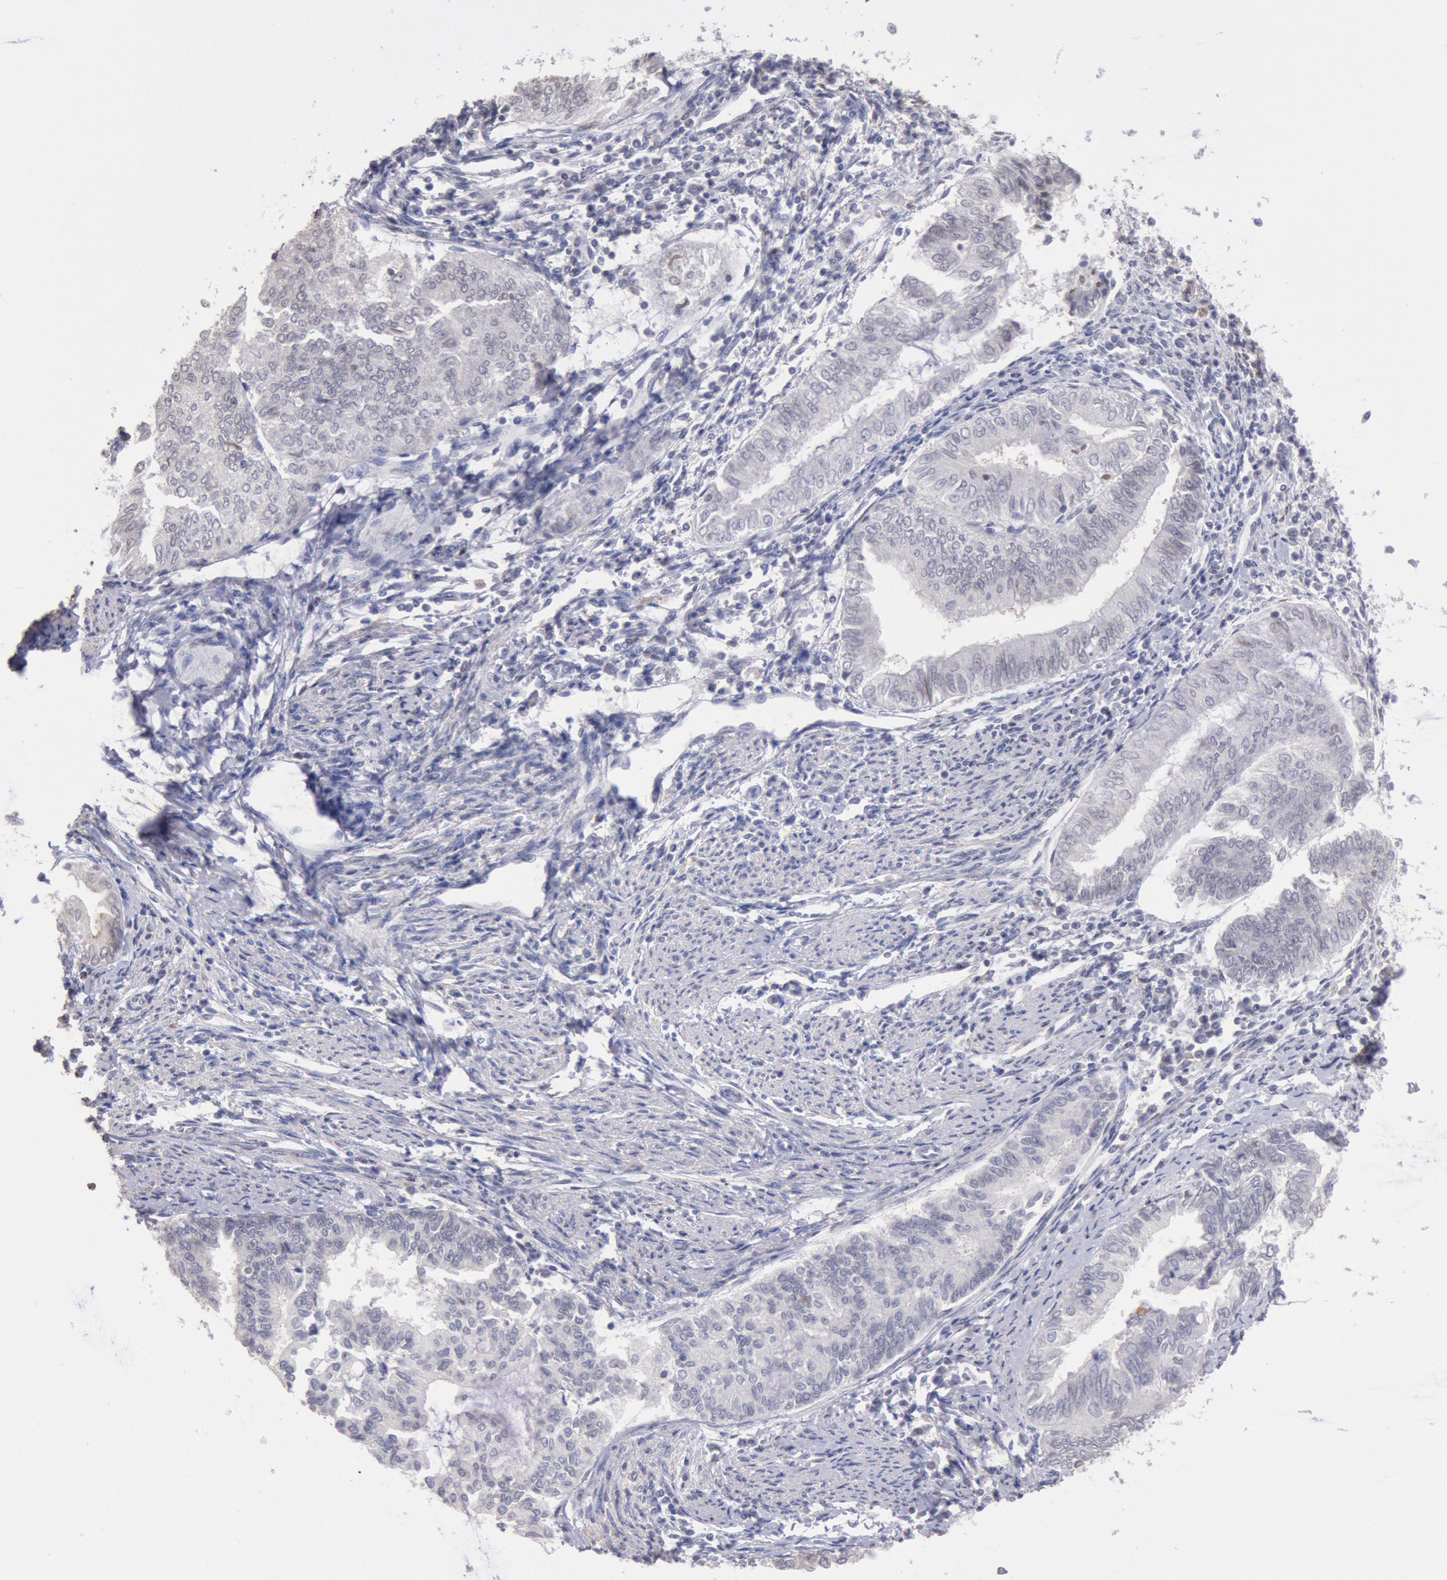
{"staining": {"intensity": "negative", "quantity": "none", "location": "none"}, "tissue": "endometrial cancer", "cell_type": "Tumor cells", "image_type": "cancer", "snomed": [{"axis": "morphology", "description": "Adenocarcinoma, NOS"}, {"axis": "topography", "description": "Endometrium"}], "caption": "Immunohistochemistry histopathology image of endometrial cancer (adenocarcinoma) stained for a protein (brown), which reveals no positivity in tumor cells.", "gene": "MYH7", "patient": {"sex": "female", "age": 66}}